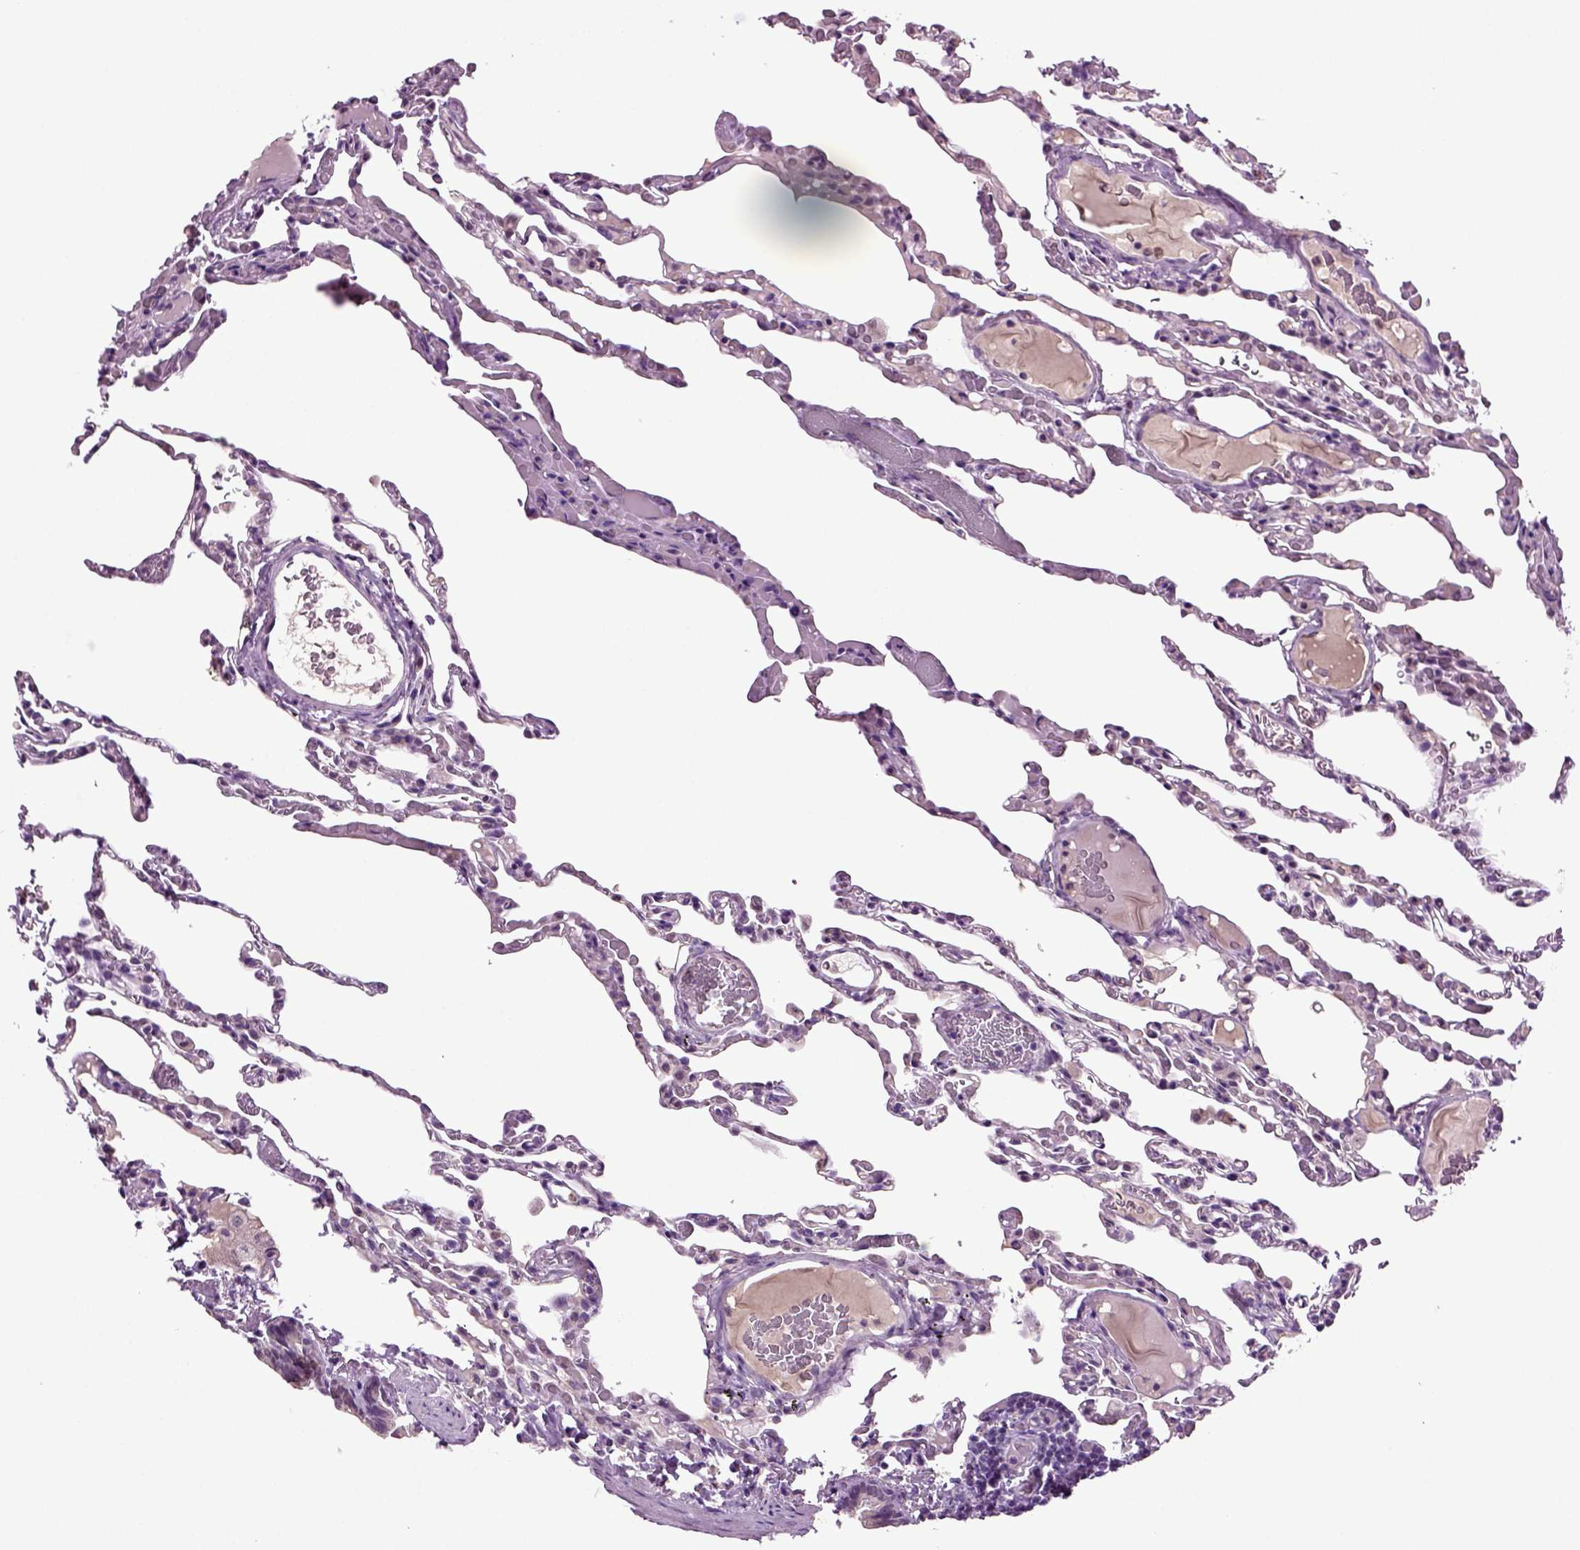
{"staining": {"intensity": "negative", "quantity": "none", "location": "none"}, "tissue": "lung", "cell_type": "Alveolar cells", "image_type": "normal", "snomed": [{"axis": "morphology", "description": "Normal tissue, NOS"}, {"axis": "topography", "description": "Lung"}], "caption": "This histopathology image is of normal lung stained with immunohistochemistry to label a protein in brown with the nuclei are counter-stained blue. There is no staining in alveolar cells.", "gene": "FGF11", "patient": {"sex": "female", "age": 43}}